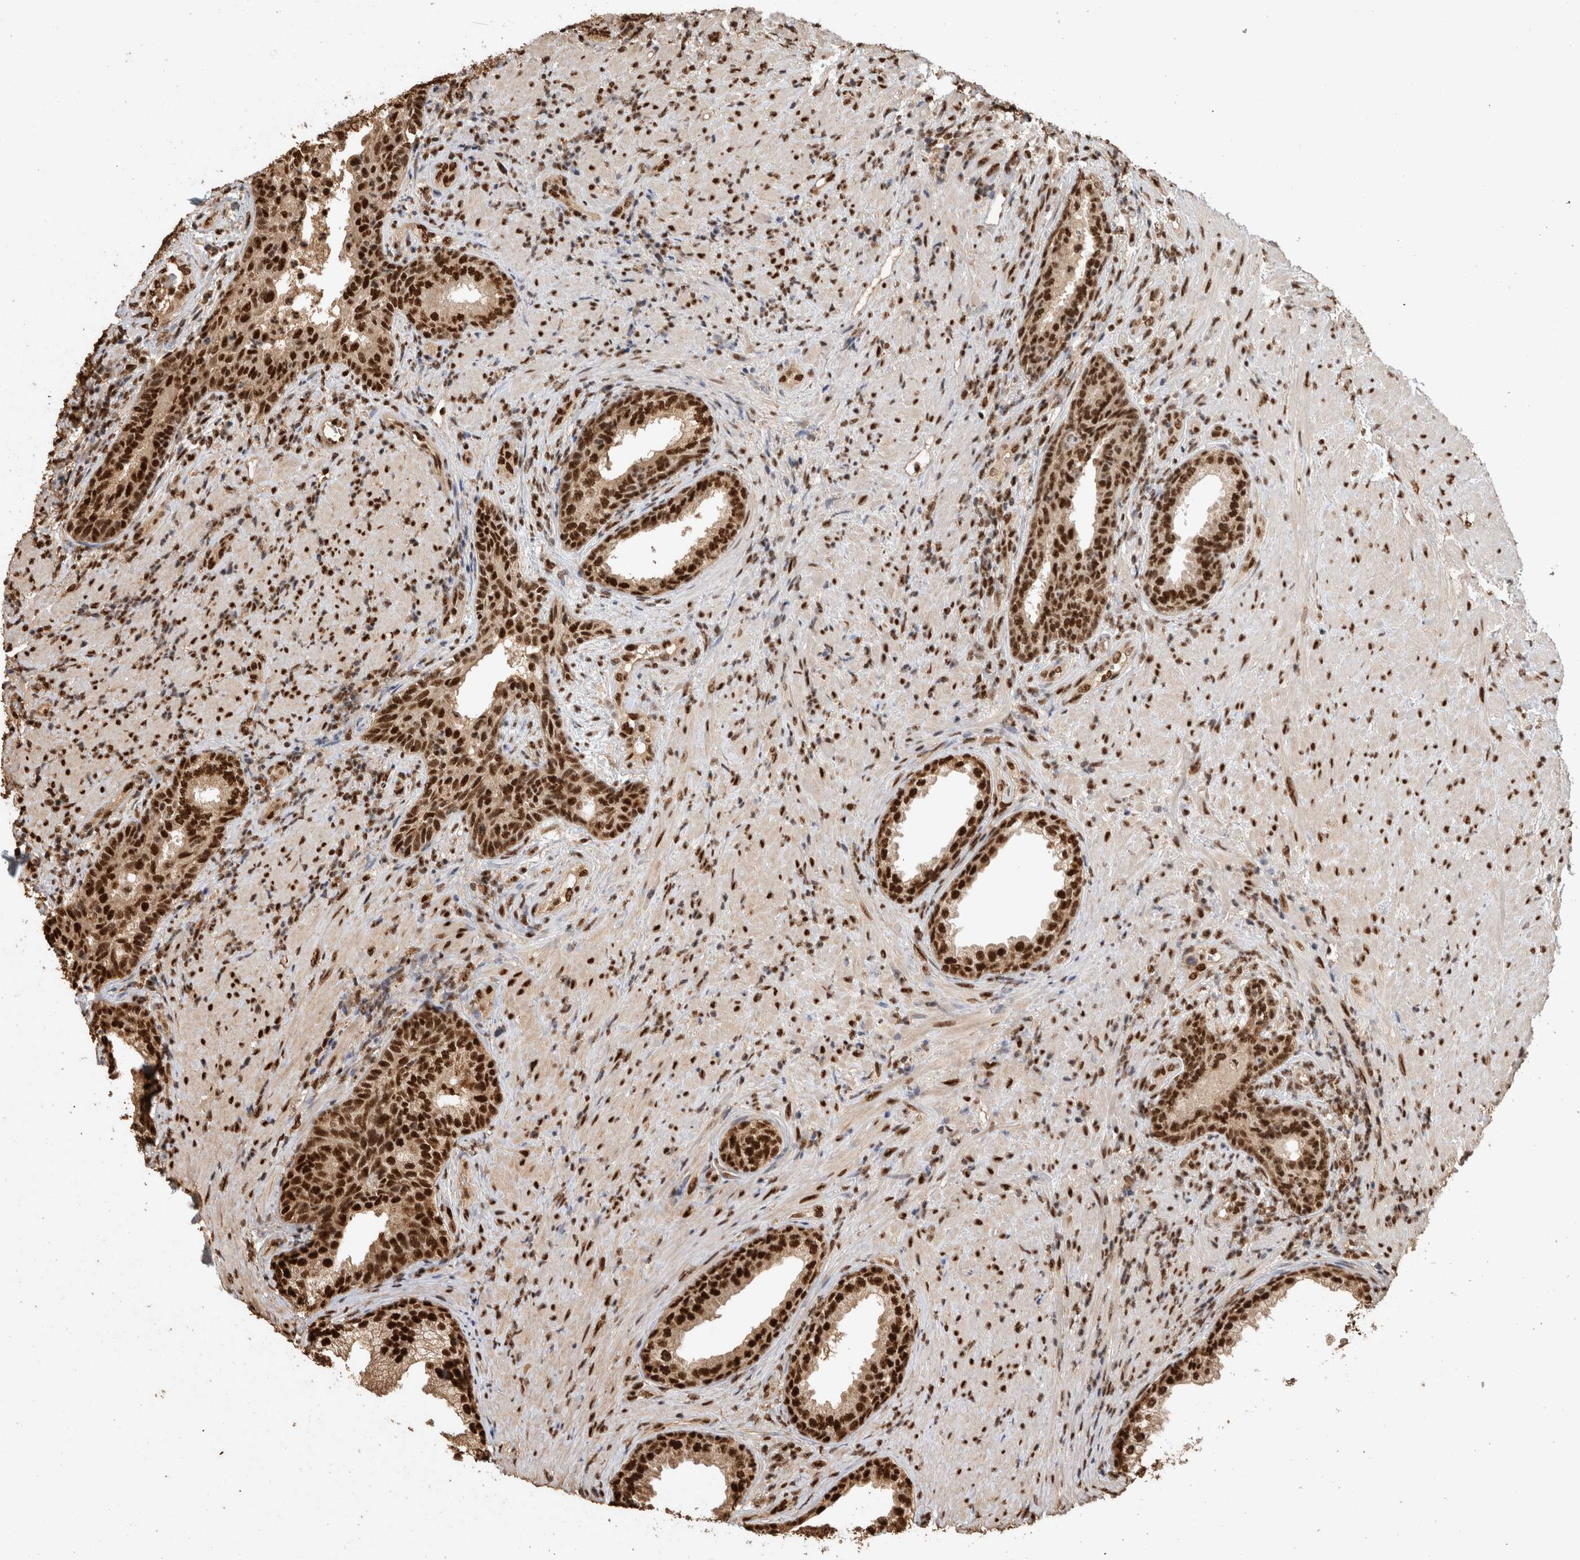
{"staining": {"intensity": "strong", "quantity": ">75%", "location": "nuclear"}, "tissue": "prostate", "cell_type": "Glandular cells", "image_type": "normal", "snomed": [{"axis": "morphology", "description": "Normal tissue, NOS"}, {"axis": "topography", "description": "Prostate"}], "caption": "Protein staining exhibits strong nuclear positivity in about >75% of glandular cells in normal prostate.", "gene": "RAD50", "patient": {"sex": "male", "age": 76}}